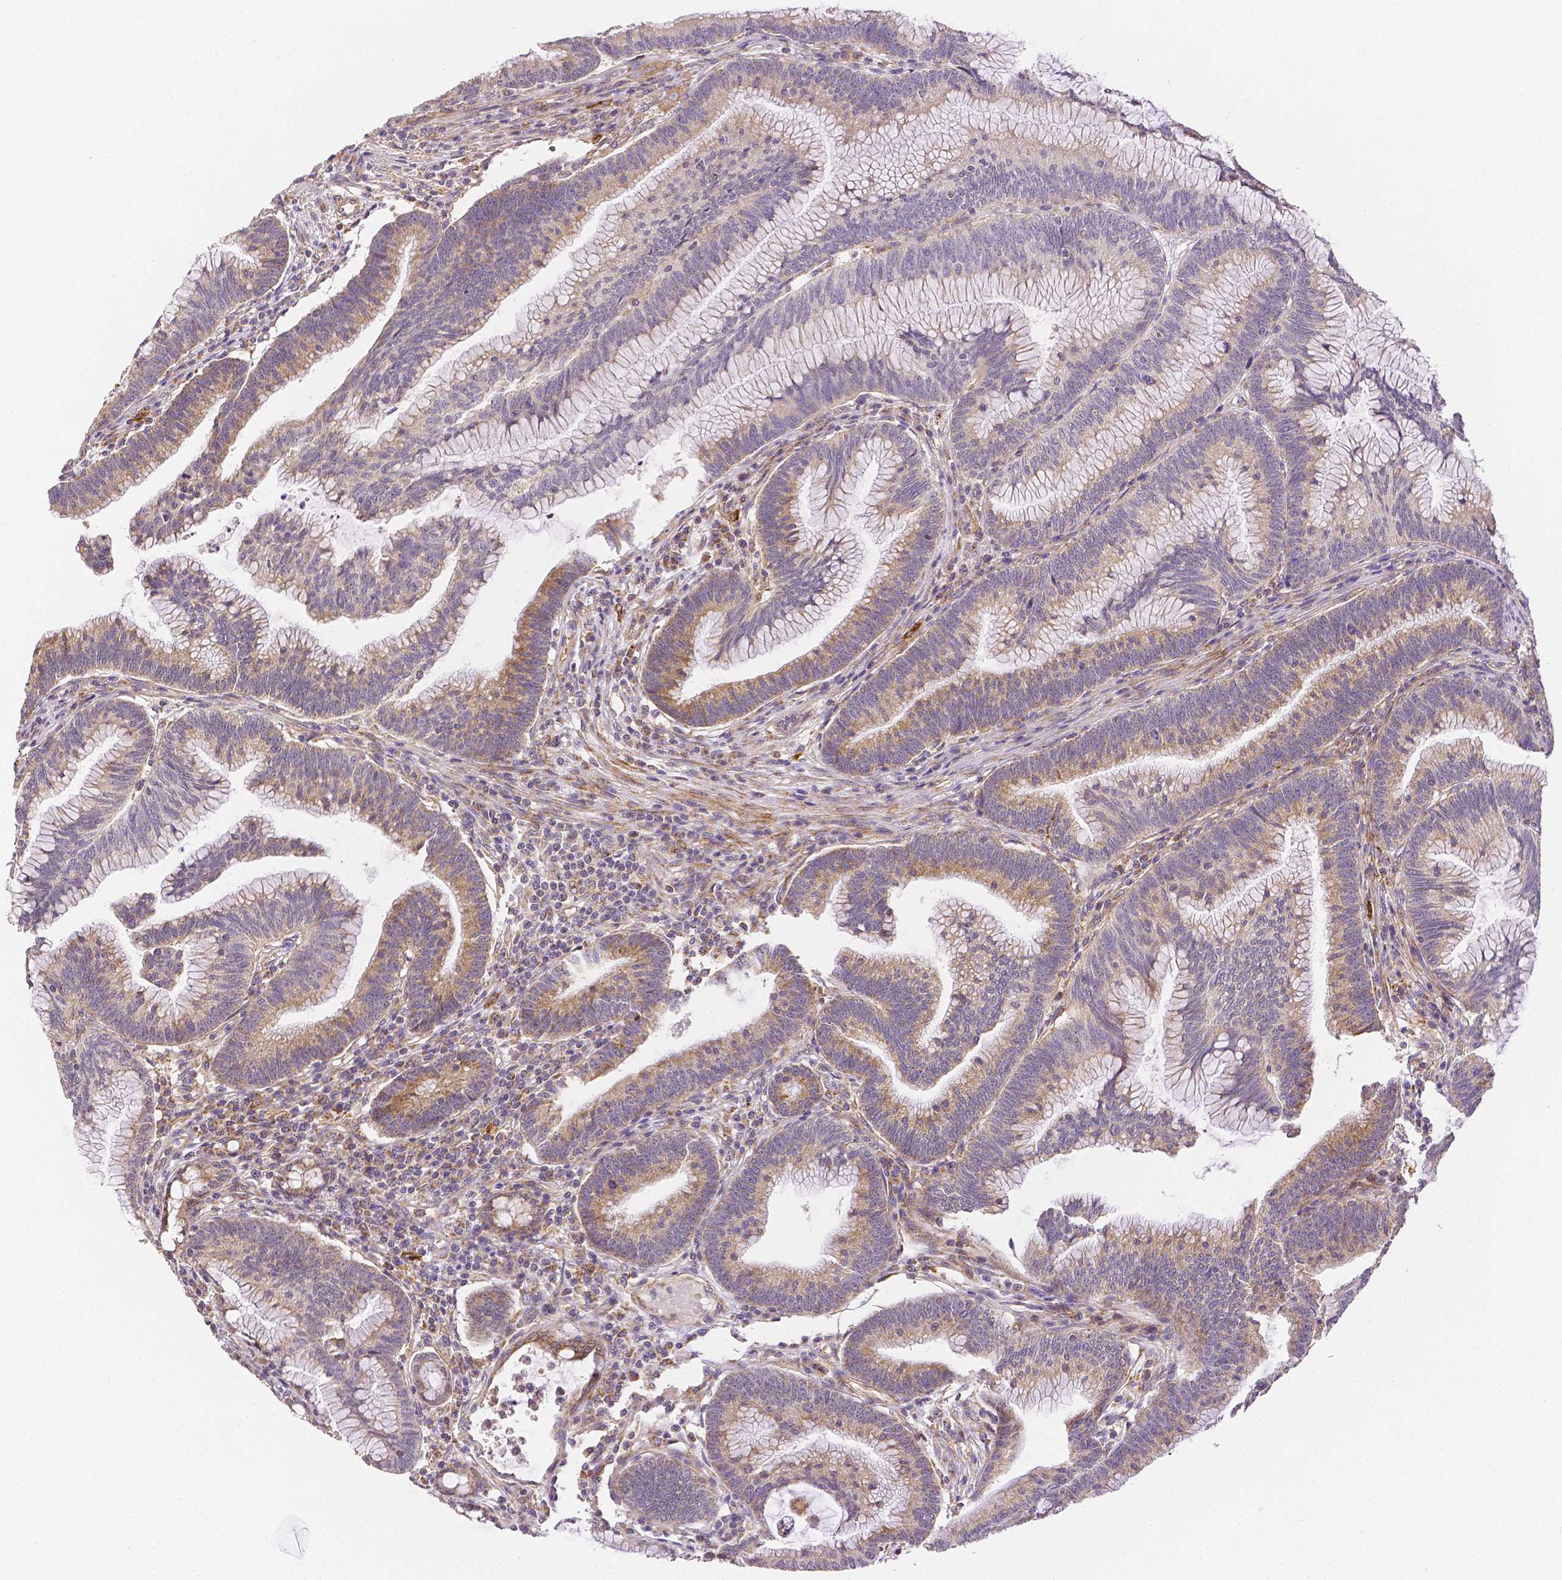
{"staining": {"intensity": "moderate", "quantity": "25%-75%", "location": "cytoplasmic/membranous"}, "tissue": "colorectal cancer", "cell_type": "Tumor cells", "image_type": "cancer", "snomed": [{"axis": "morphology", "description": "Adenocarcinoma, NOS"}, {"axis": "topography", "description": "Colon"}], "caption": "Human adenocarcinoma (colorectal) stained with a brown dye displays moderate cytoplasmic/membranous positive positivity in approximately 25%-75% of tumor cells.", "gene": "RHOT1", "patient": {"sex": "female", "age": 78}}